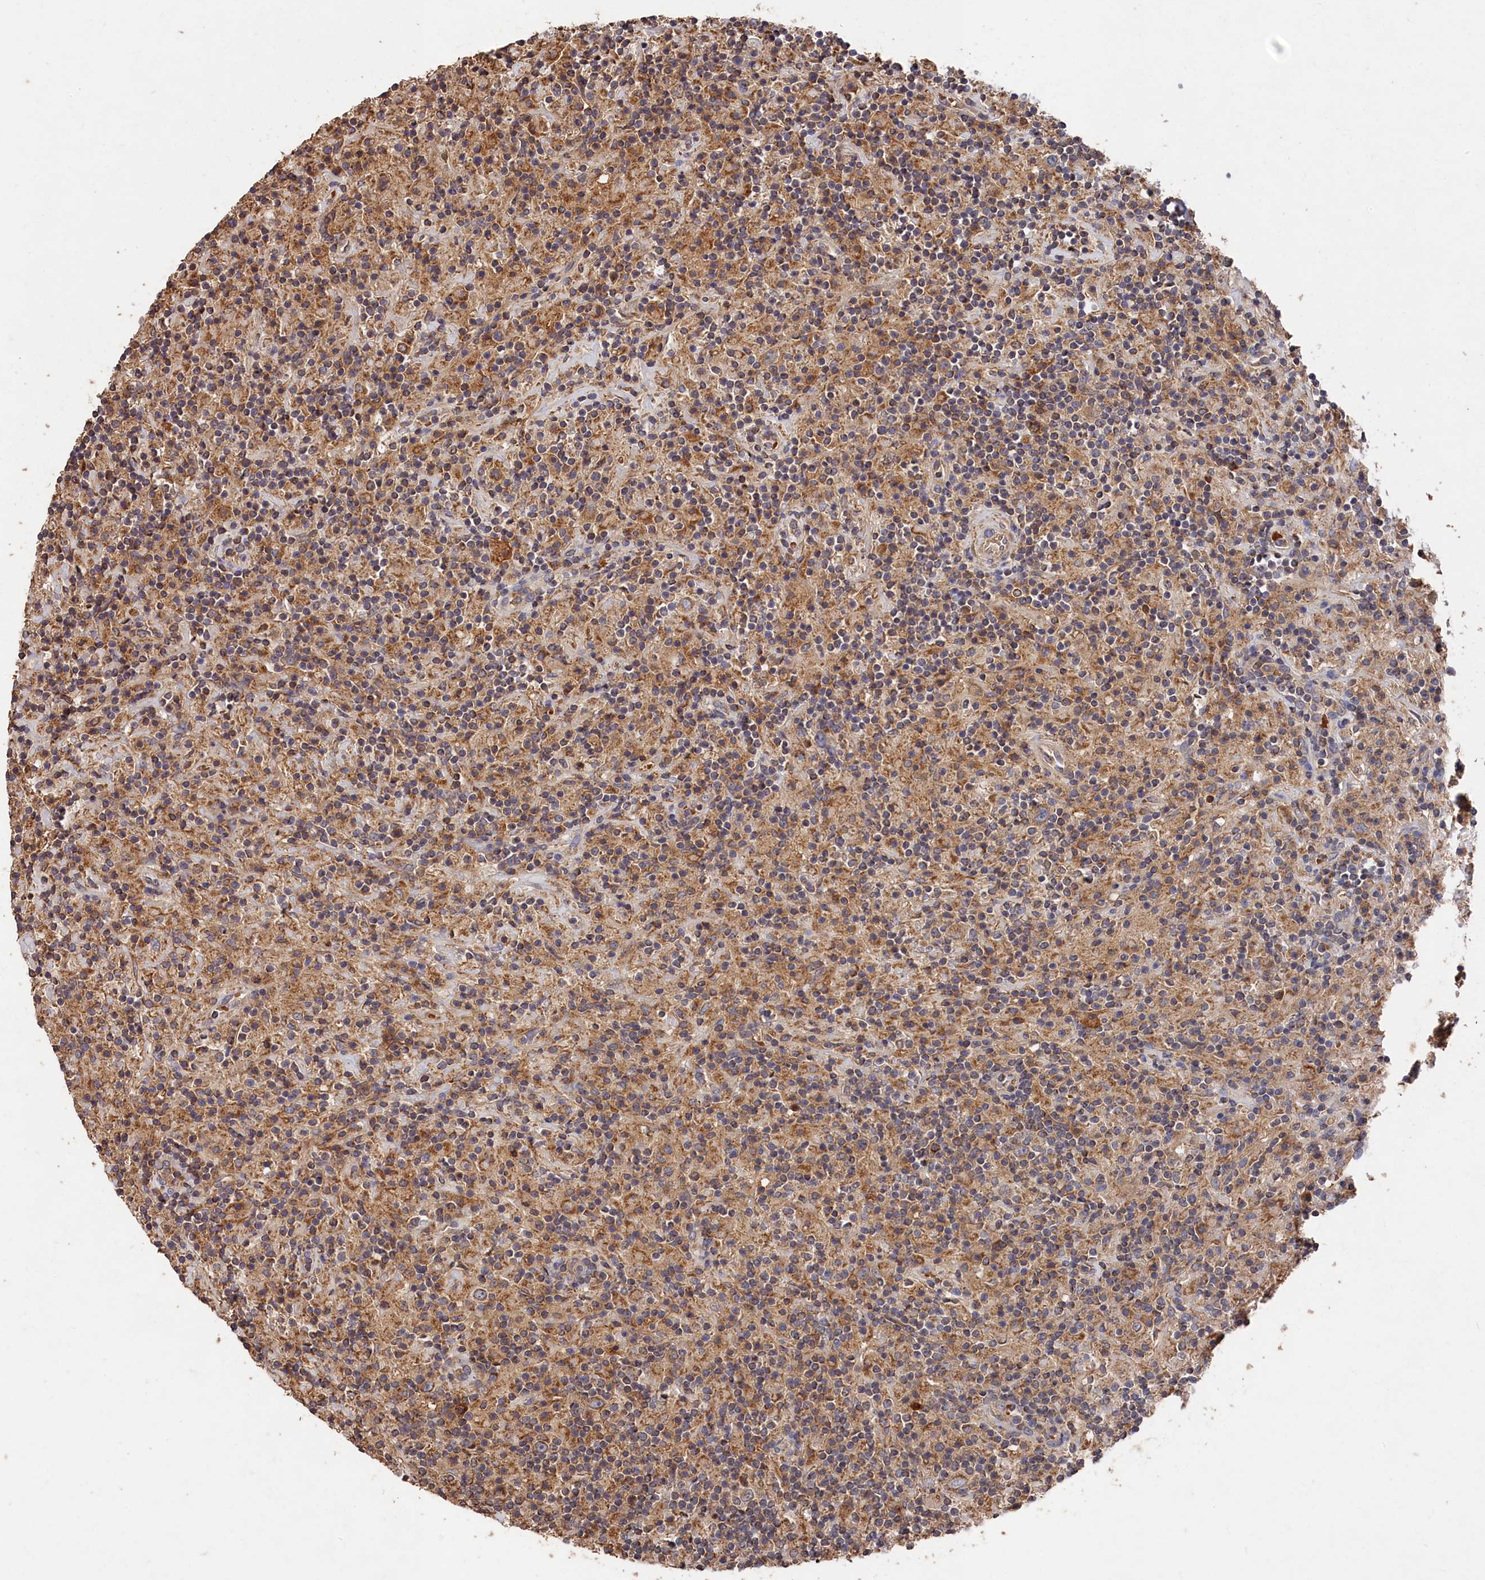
{"staining": {"intensity": "negative", "quantity": "none", "location": "none"}, "tissue": "lymphoma", "cell_type": "Tumor cells", "image_type": "cancer", "snomed": [{"axis": "morphology", "description": "Hodgkin's disease, NOS"}, {"axis": "topography", "description": "Lymph node"}], "caption": "Photomicrograph shows no protein staining in tumor cells of Hodgkin's disease tissue.", "gene": "DHRS11", "patient": {"sex": "male", "age": 70}}